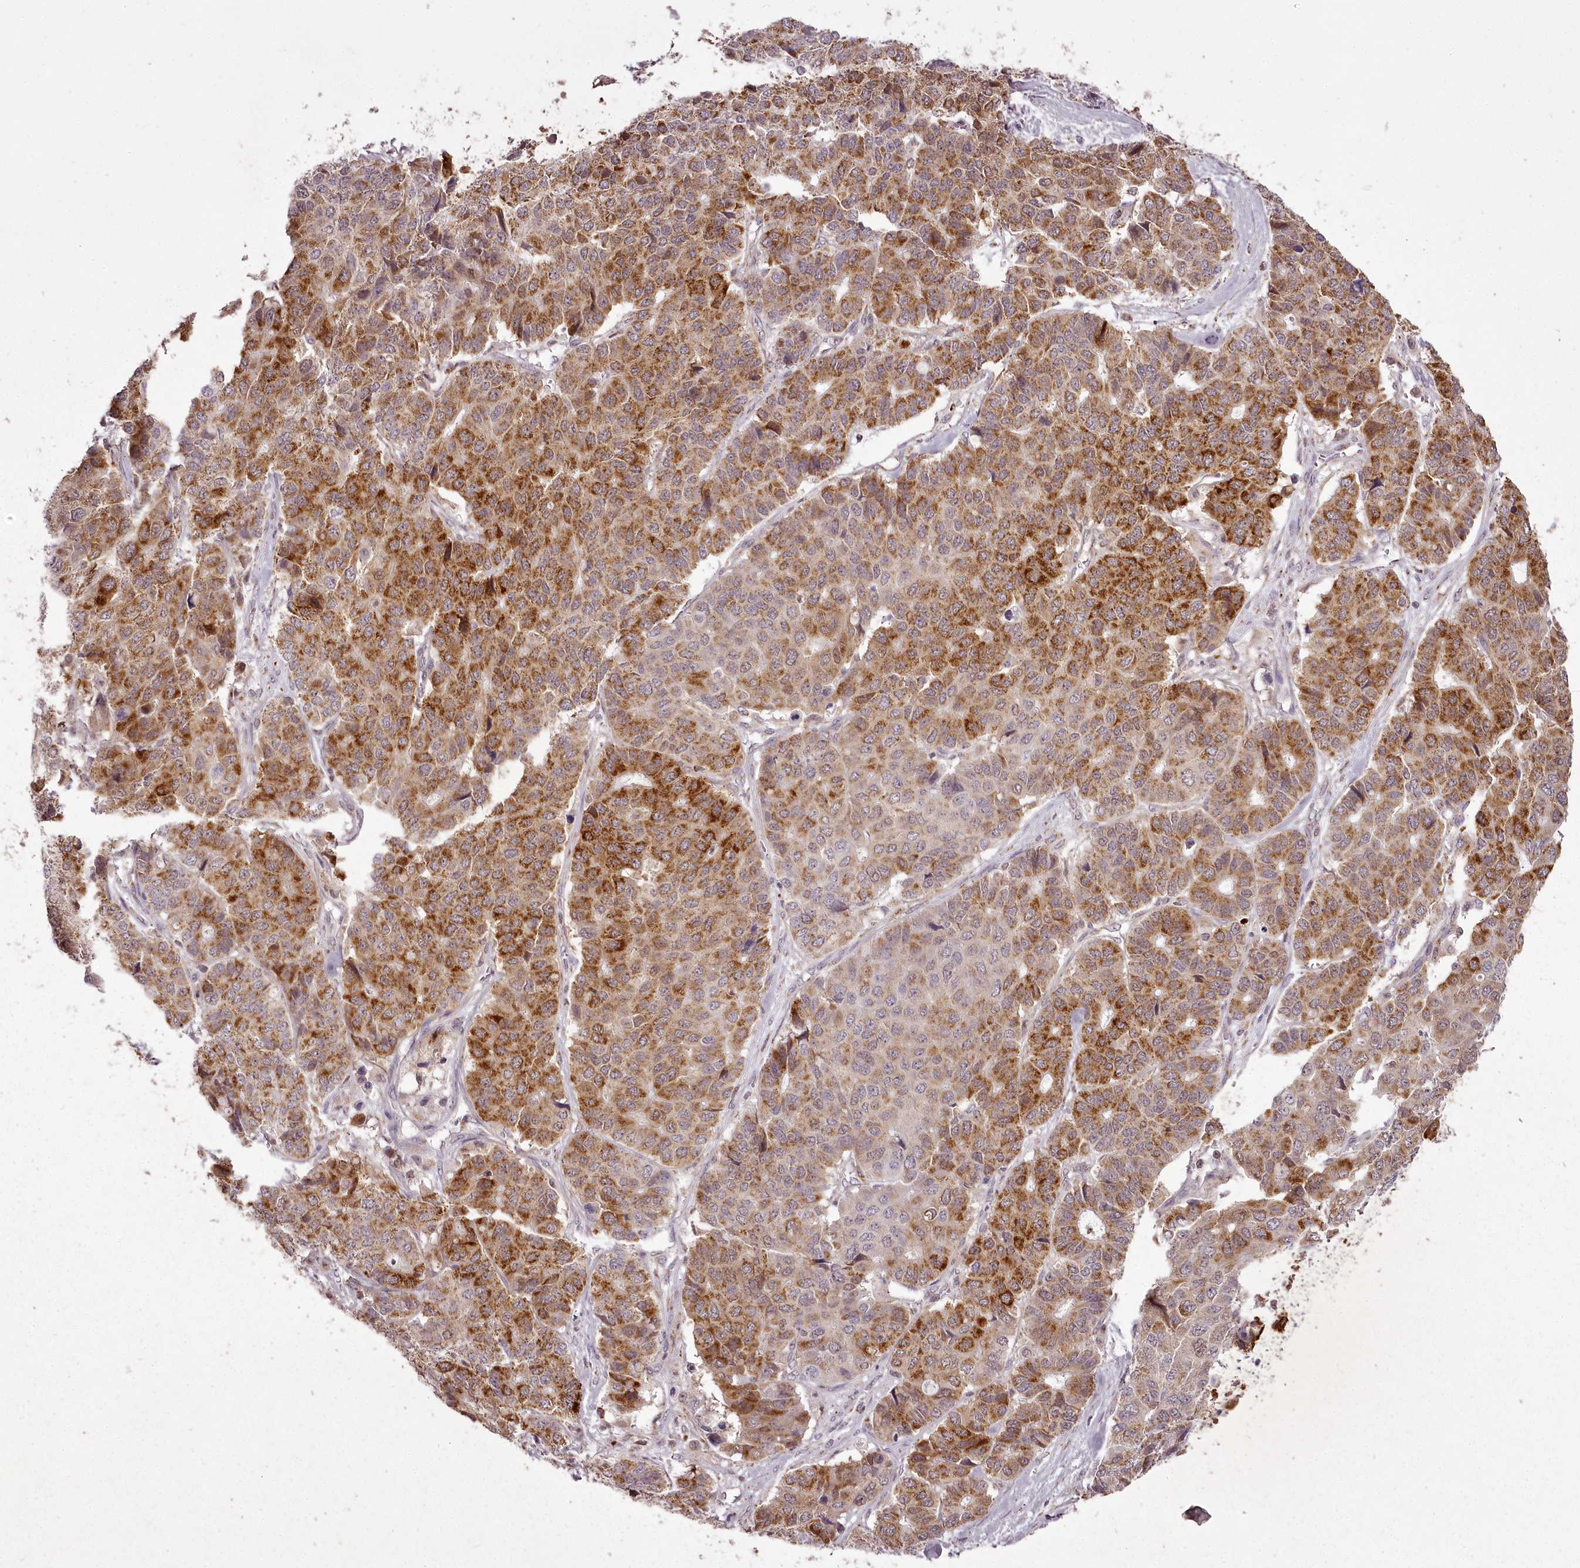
{"staining": {"intensity": "strong", "quantity": "25%-75%", "location": "cytoplasmic/membranous"}, "tissue": "pancreatic cancer", "cell_type": "Tumor cells", "image_type": "cancer", "snomed": [{"axis": "morphology", "description": "Adenocarcinoma, NOS"}, {"axis": "topography", "description": "Pancreas"}], "caption": "This is a micrograph of IHC staining of pancreatic cancer (adenocarcinoma), which shows strong staining in the cytoplasmic/membranous of tumor cells.", "gene": "CHCHD2", "patient": {"sex": "male", "age": 50}}